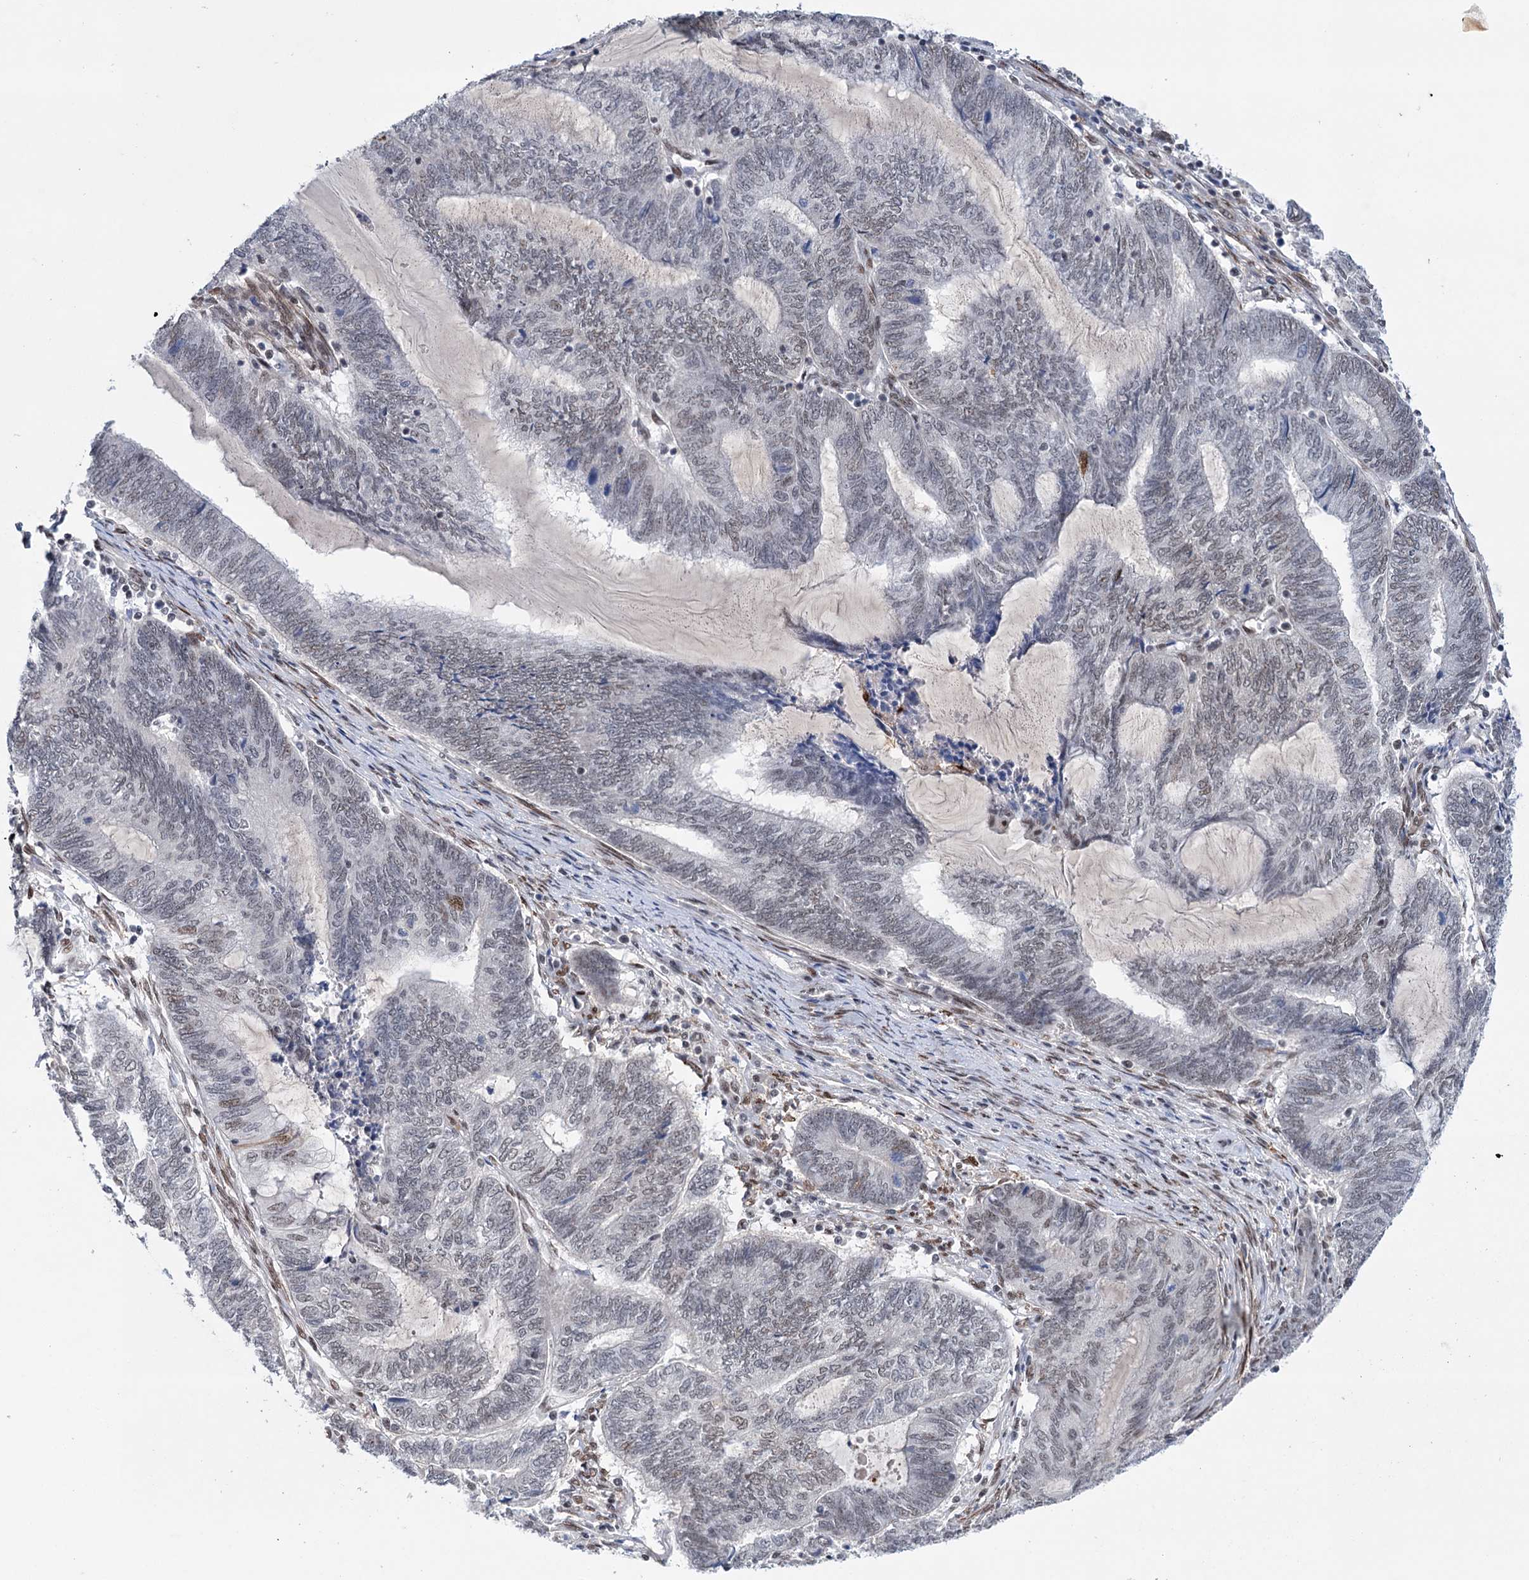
{"staining": {"intensity": "negative", "quantity": "none", "location": "none"}, "tissue": "endometrial cancer", "cell_type": "Tumor cells", "image_type": "cancer", "snomed": [{"axis": "morphology", "description": "Adenocarcinoma, NOS"}, {"axis": "topography", "description": "Uterus"}, {"axis": "topography", "description": "Endometrium"}], "caption": "Protein analysis of endometrial cancer shows no significant staining in tumor cells.", "gene": "FAM53A", "patient": {"sex": "female", "age": 70}}